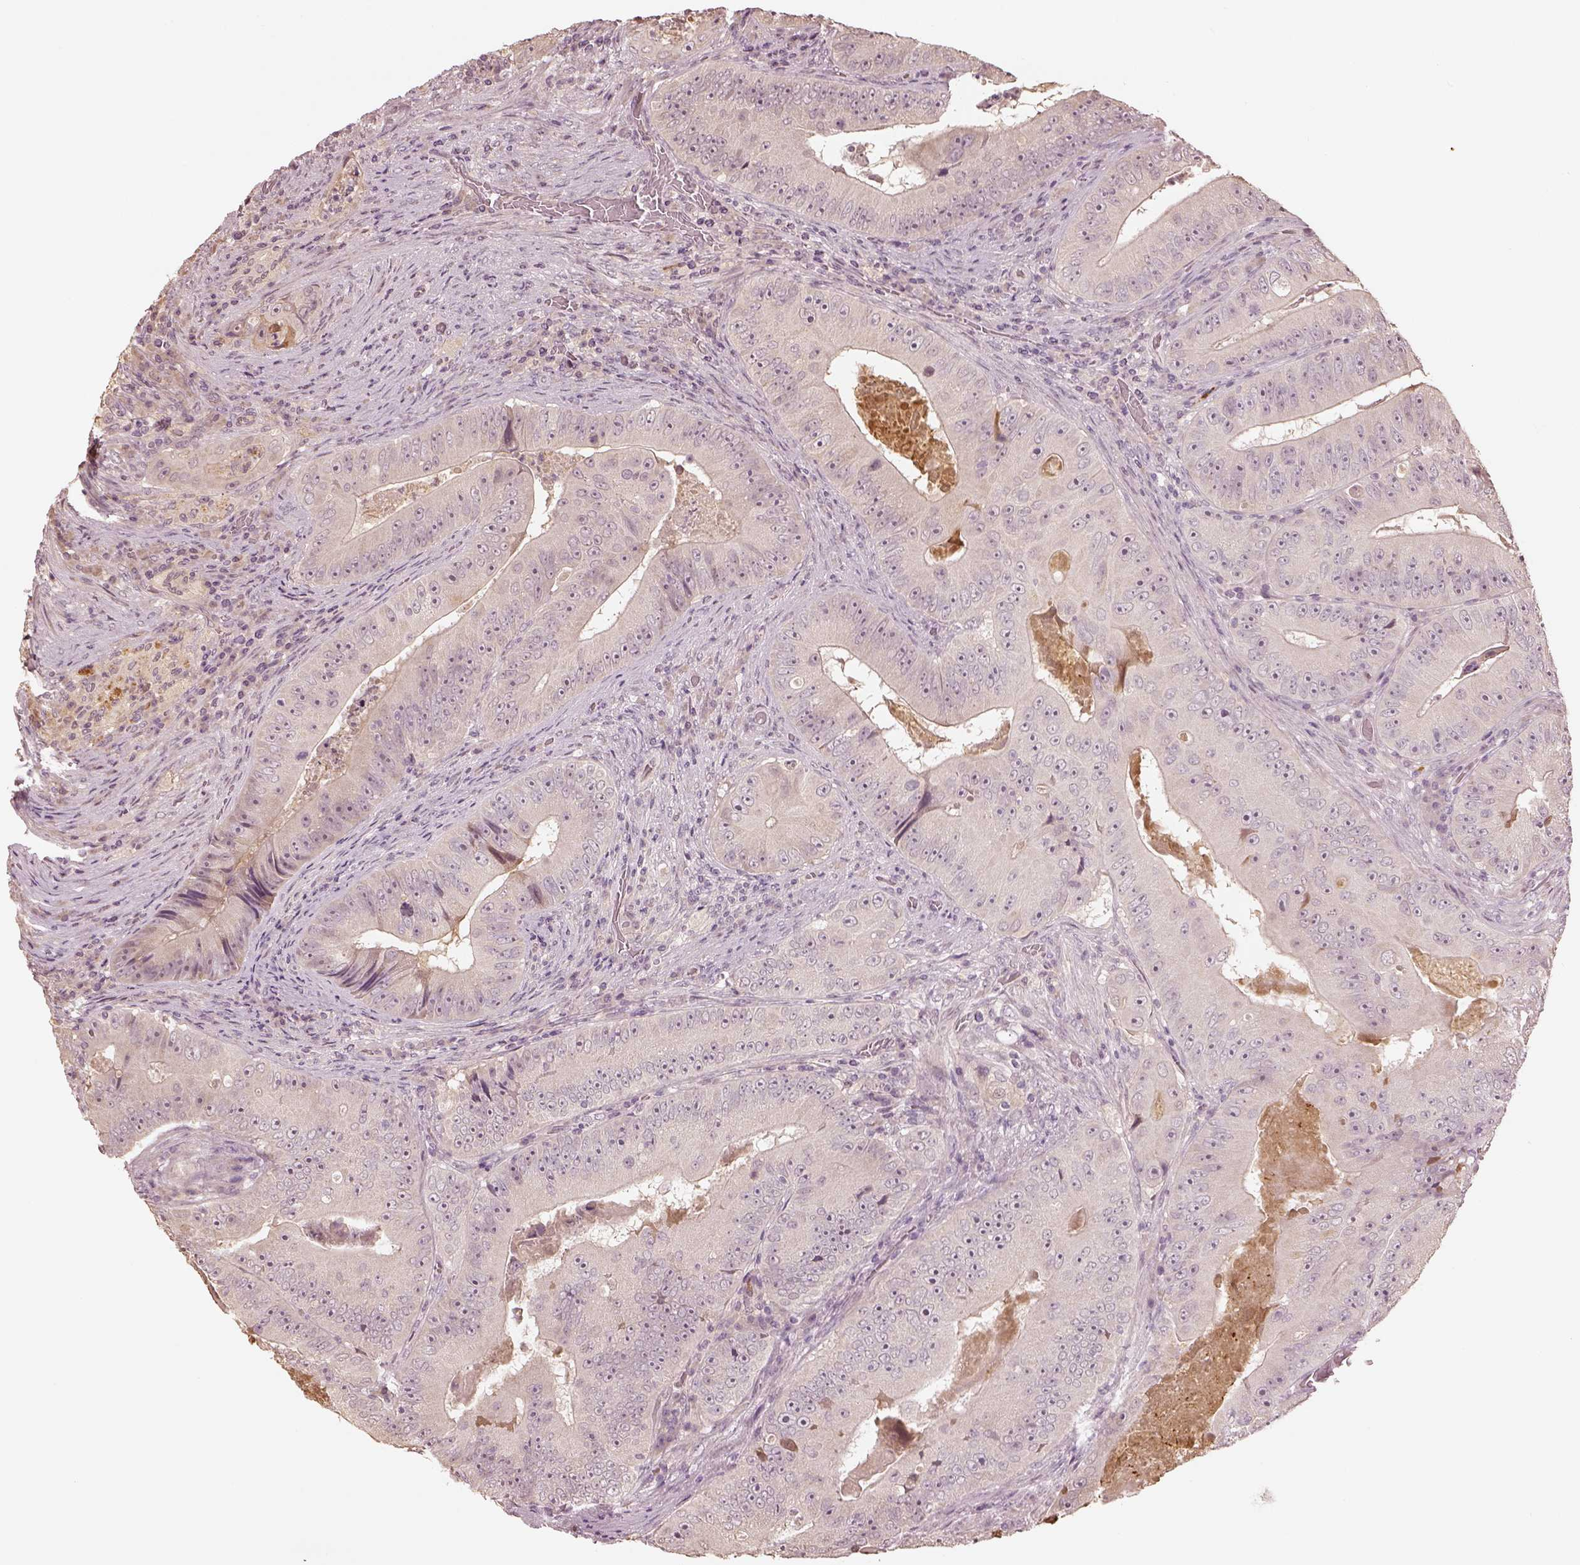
{"staining": {"intensity": "negative", "quantity": "none", "location": "none"}, "tissue": "colorectal cancer", "cell_type": "Tumor cells", "image_type": "cancer", "snomed": [{"axis": "morphology", "description": "Adenocarcinoma, NOS"}, {"axis": "topography", "description": "Colon"}], "caption": "Tumor cells show no significant protein positivity in colorectal cancer. (Brightfield microscopy of DAB immunohistochemistry (IHC) at high magnification).", "gene": "CRB1", "patient": {"sex": "female", "age": 86}}